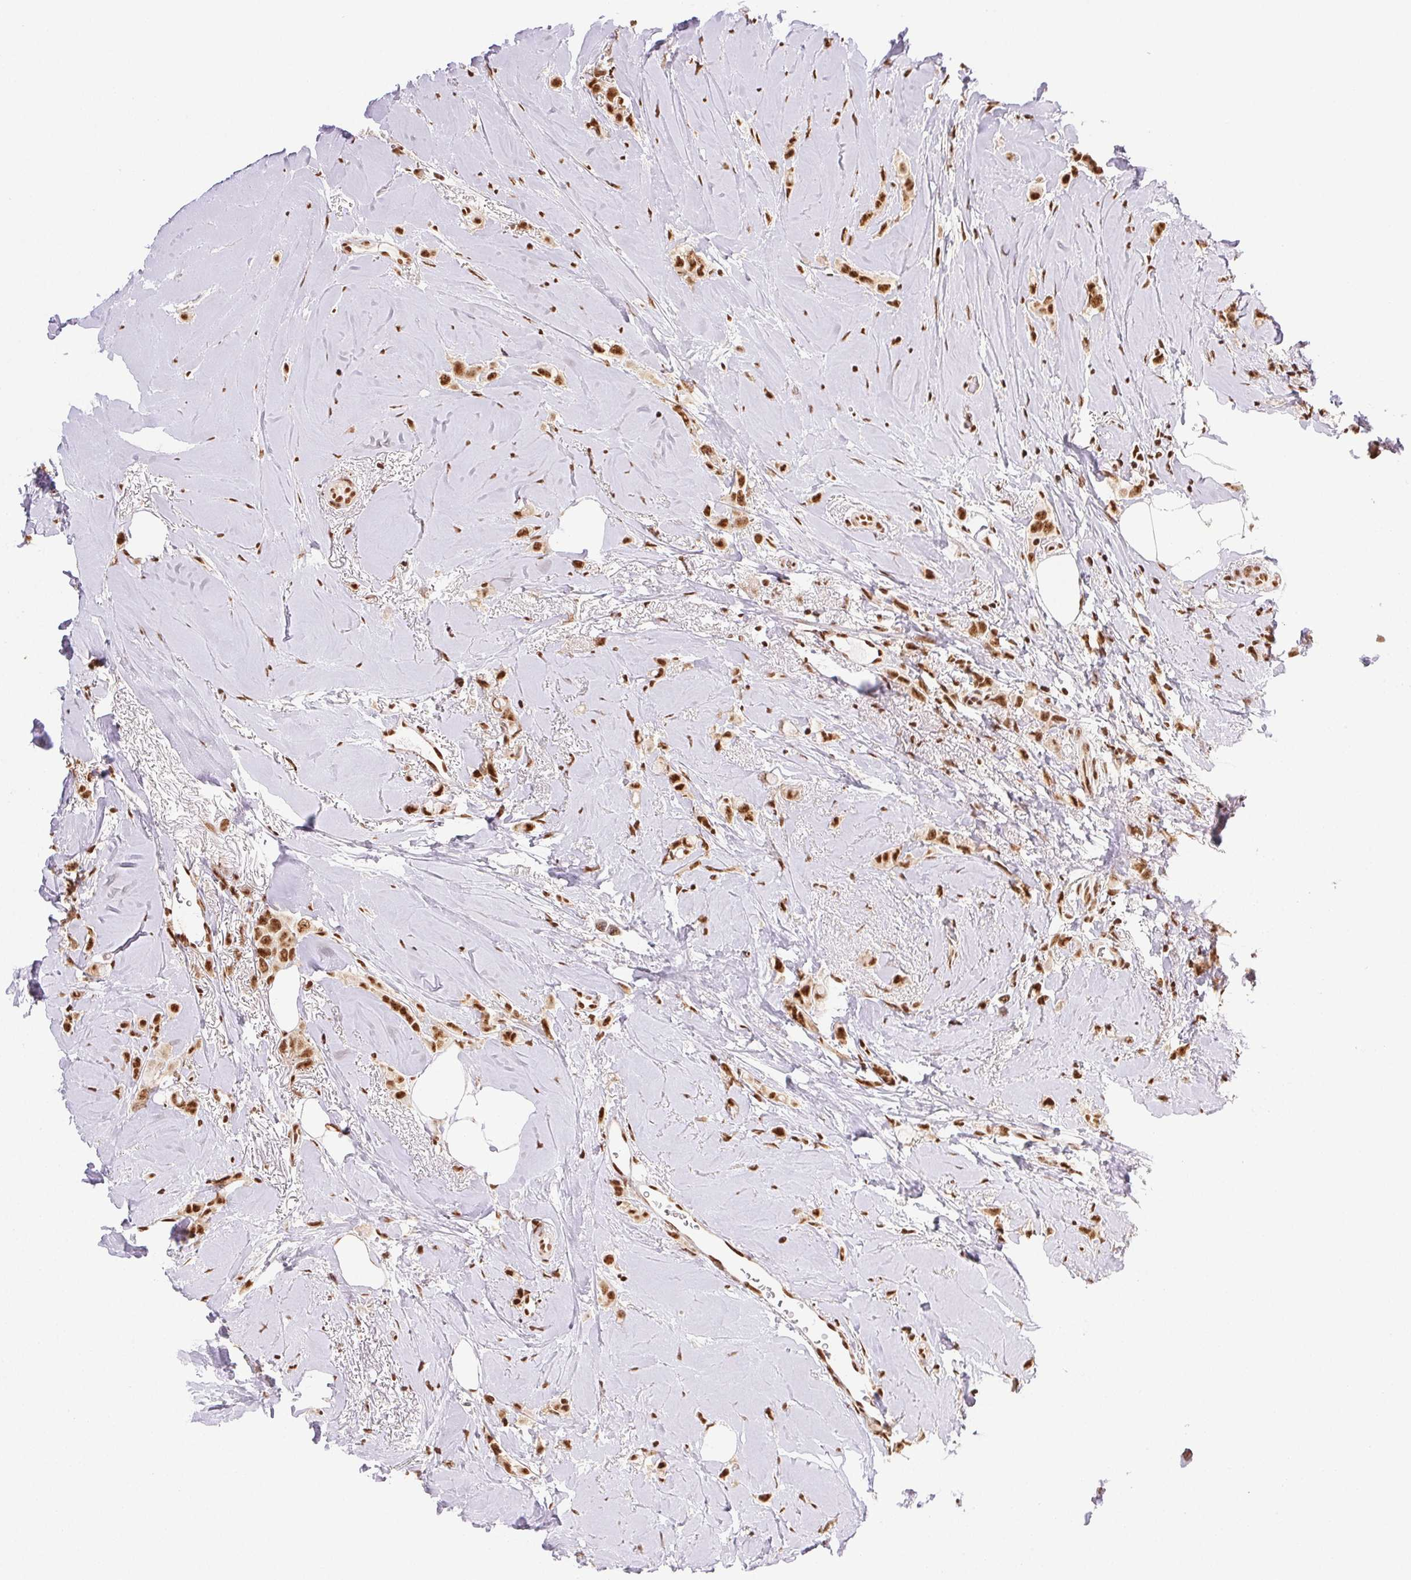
{"staining": {"intensity": "strong", "quantity": ">75%", "location": "nuclear"}, "tissue": "breast cancer", "cell_type": "Tumor cells", "image_type": "cancer", "snomed": [{"axis": "morphology", "description": "Lobular carcinoma"}, {"axis": "topography", "description": "Breast"}], "caption": "An IHC micrograph of tumor tissue is shown. Protein staining in brown labels strong nuclear positivity in breast lobular carcinoma within tumor cells. (brown staining indicates protein expression, while blue staining denotes nuclei).", "gene": "IK", "patient": {"sex": "female", "age": 66}}